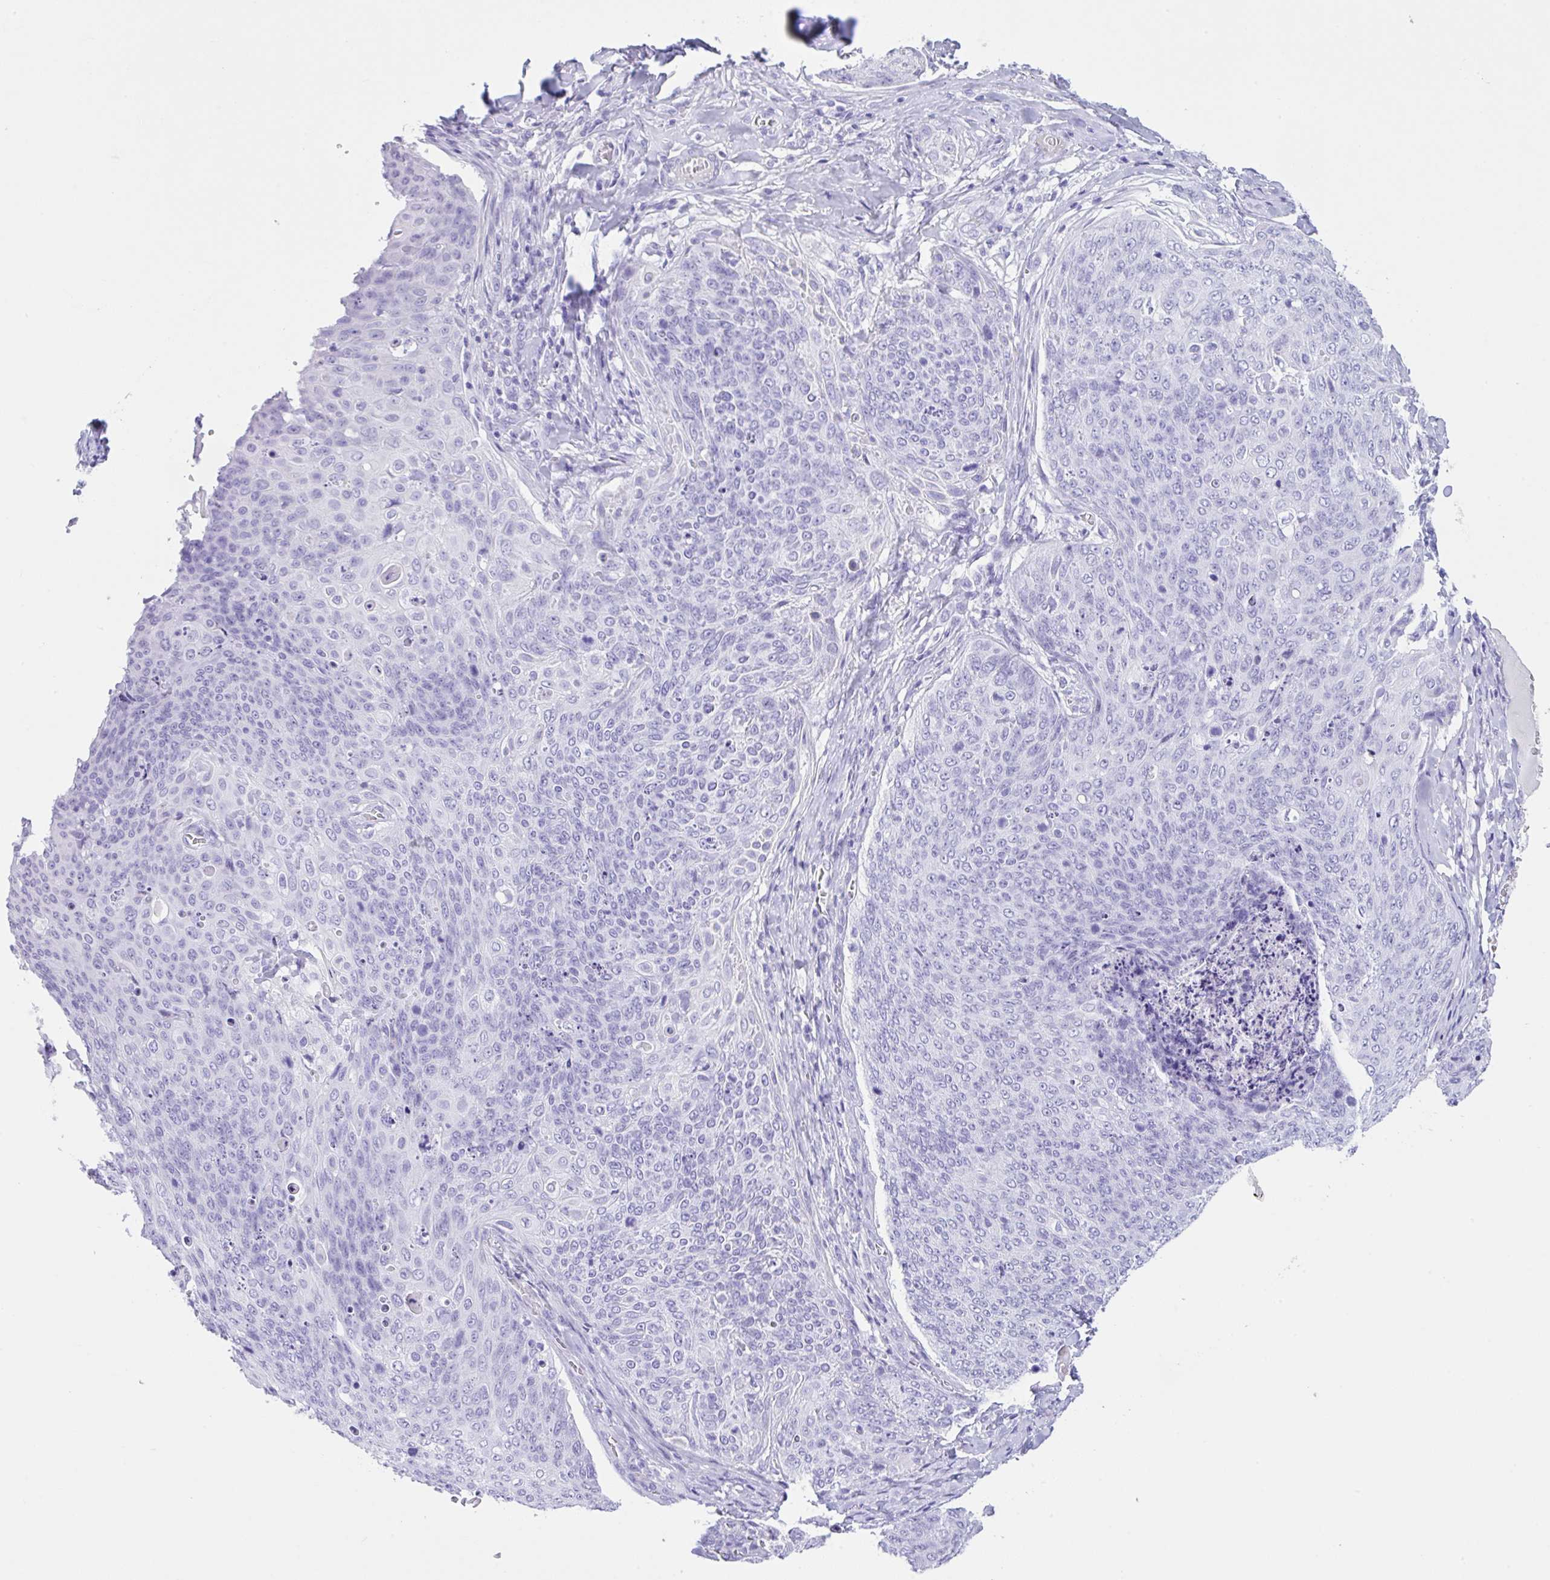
{"staining": {"intensity": "negative", "quantity": "none", "location": "none"}, "tissue": "skin cancer", "cell_type": "Tumor cells", "image_type": "cancer", "snomed": [{"axis": "morphology", "description": "Squamous cell carcinoma, NOS"}, {"axis": "topography", "description": "Skin"}, {"axis": "topography", "description": "Vulva"}], "caption": "Immunohistochemistry of skin cancer (squamous cell carcinoma) reveals no positivity in tumor cells. Nuclei are stained in blue.", "gene": "CPA1", "patient": {"sex": "female", "age": 85}}